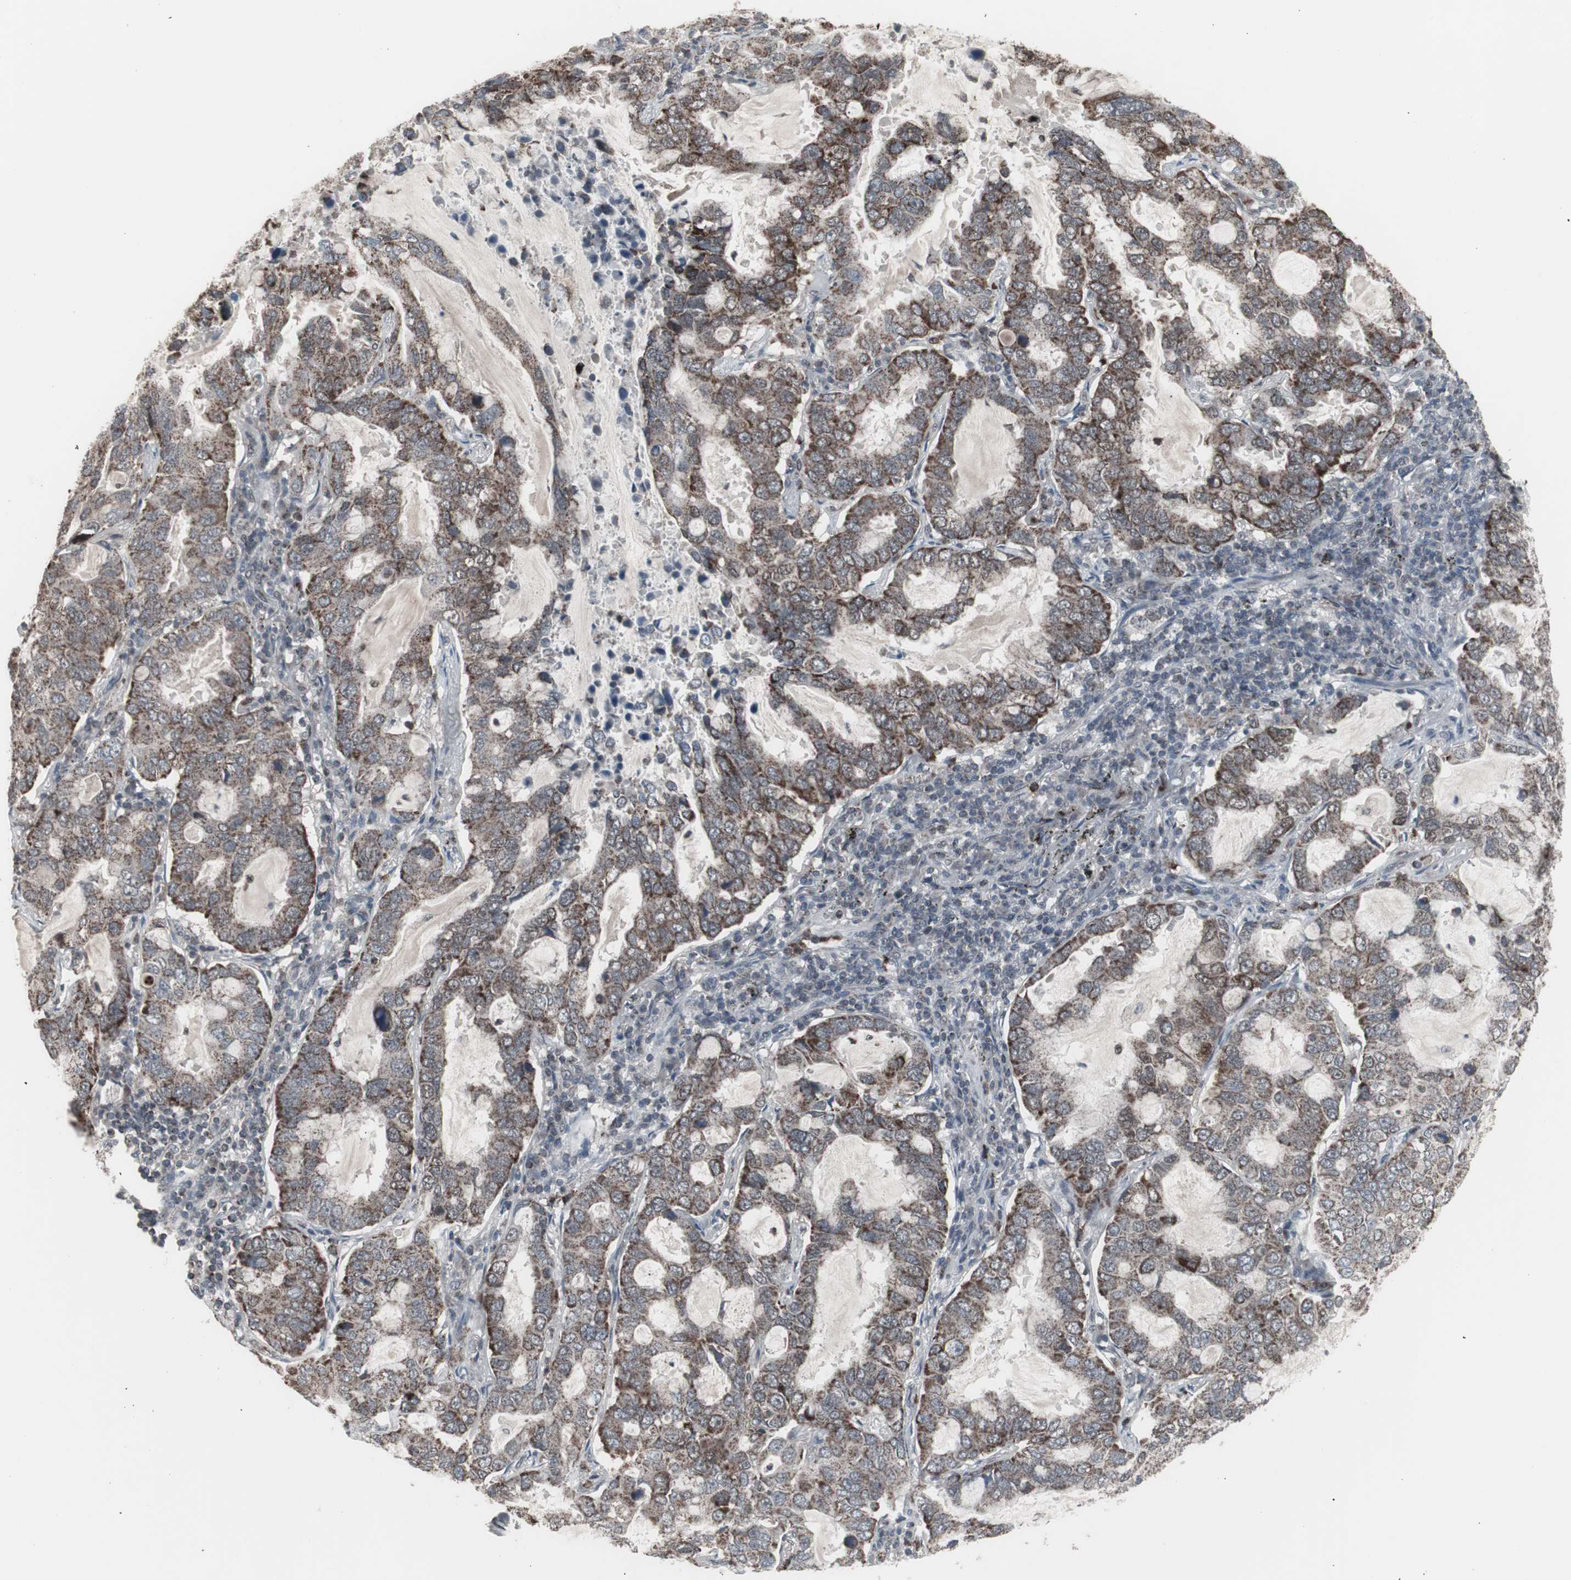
{"staining": {"intensity": "moderate", "quantity": ">75%", "location": "cytoplasmic/membranous"}, "tissue": "lung cancer", "cell_type": "Tumor cells", "image_type": "cancer", "snomed": [{"axis": "morphology", "description": "Adenocarcinoma, NOS"}, {"axis": "topography", "description": "Lung"}], "caption": "An immunohistochemistry (IHC) histopathology image of neoplastic tissue is shown. Protein staining in brown highlights moderate cytoplasmic/membranous positivity in lung cancer within tumor cells.", "gene": "RXRA", "patient": {"sex": "male", "age": 64}}